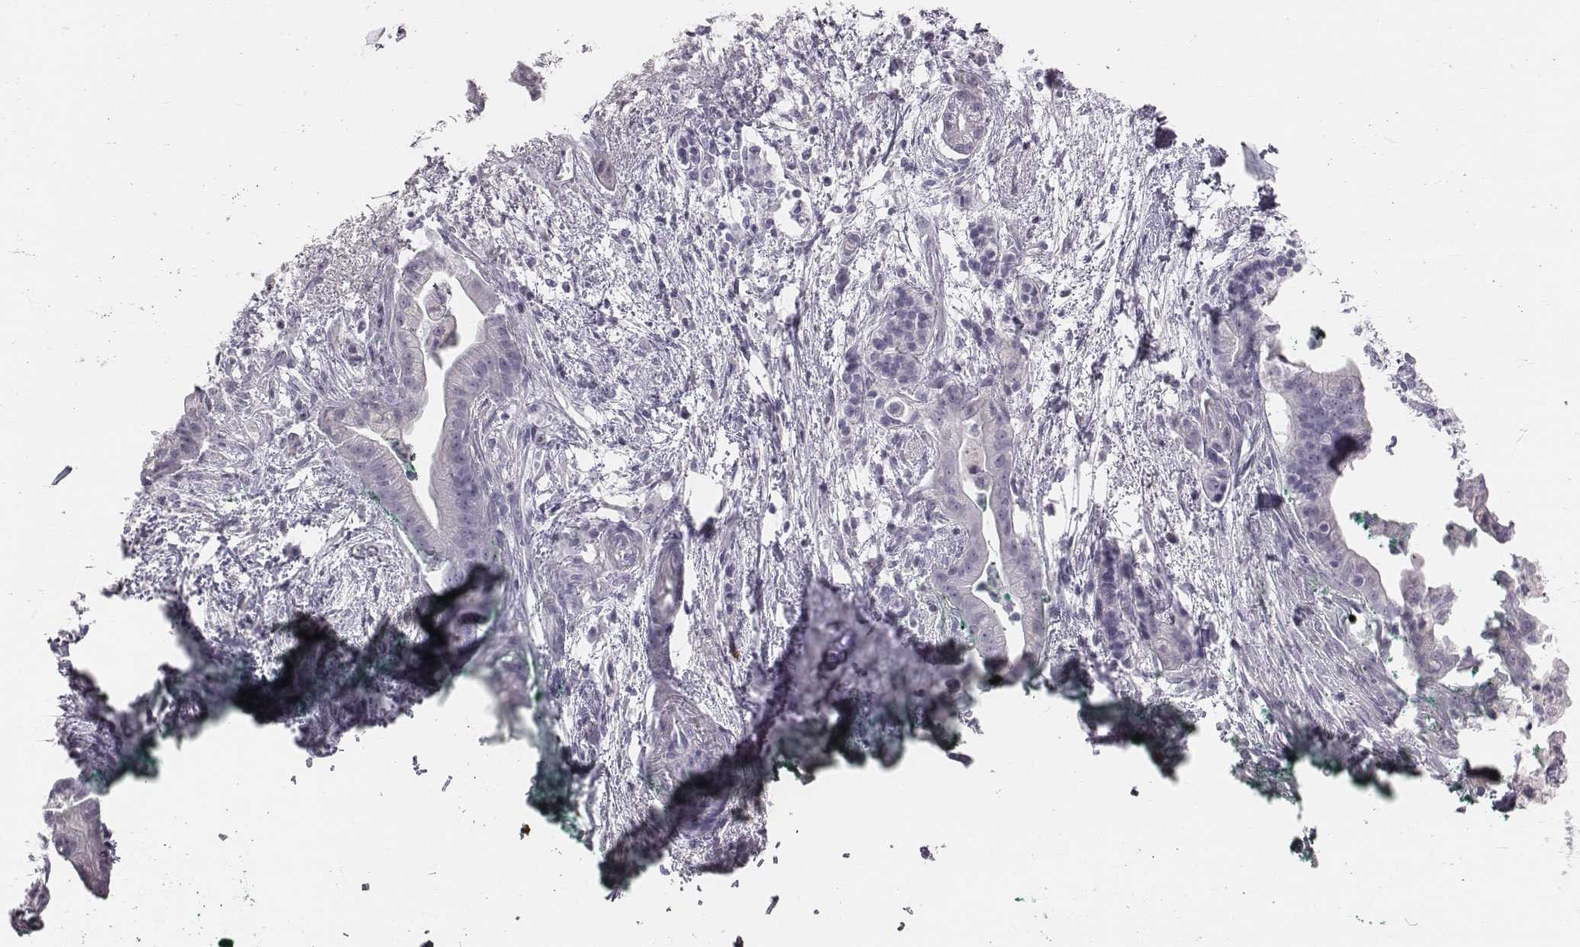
{"staining": {"intensity": "negative", "quantity": "none", "location": "none"}, "tissue": "pancreatic cancer", "cell_type": "Tumor cells", "image_type": "cancer", "snomed": [{"axis": "morphology", "description": "Normal tissue, NOS"}, {"axis": "morphology", "description": "Adenocarcinoma, NOS"}, {"axis": "topography", "description": "Lymph node"}, {"axis": "topography", "description": "Pancreas"}], "caption": "This is an IHC micrograph of human pancreatic cancer (adenocarcinoma). There is no expression in tumor cells.", "gene": "C6orf58", "patient": {"sex": "female", "age": 58}}